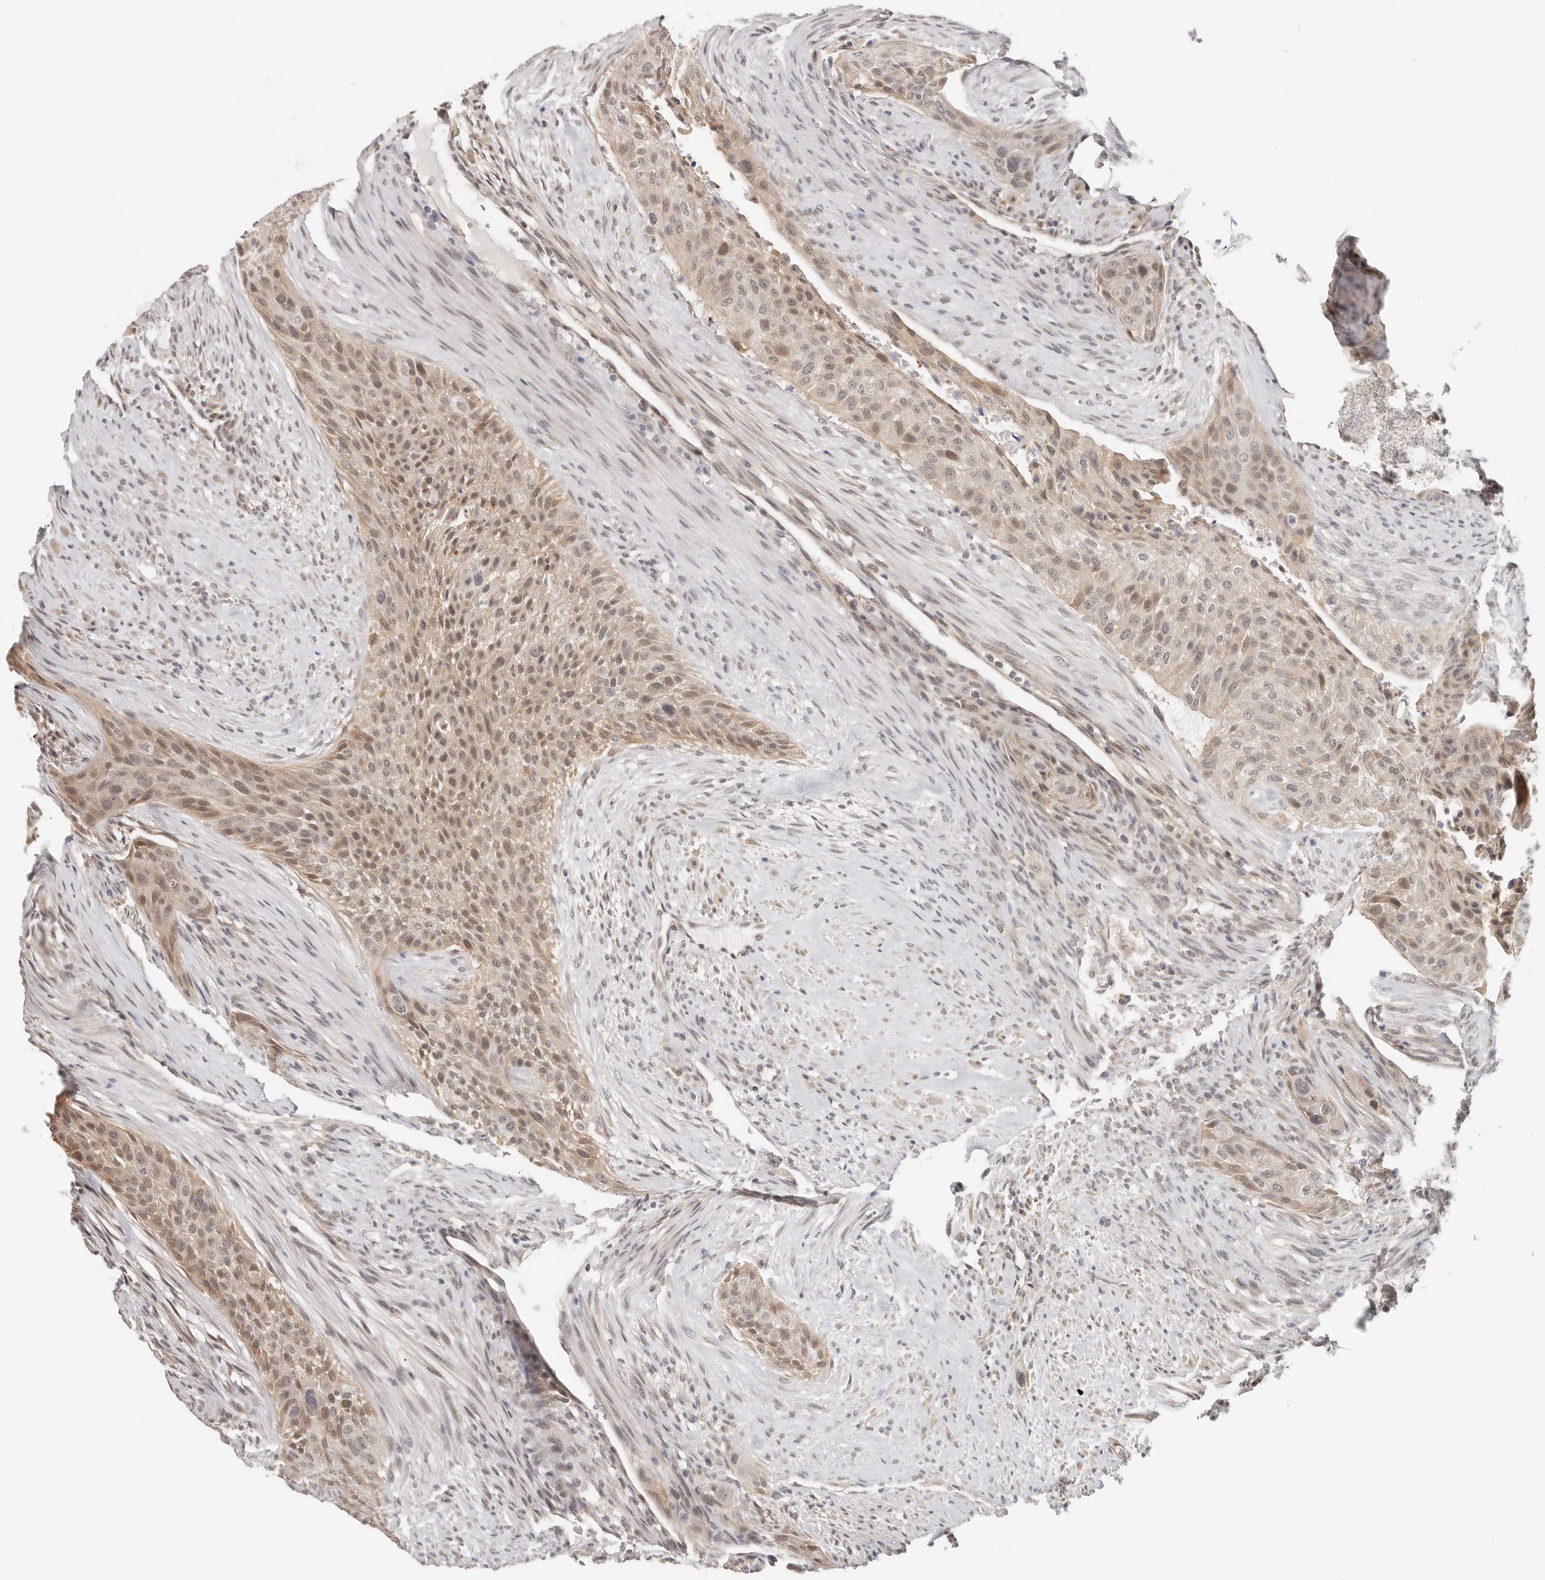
{"staining": {"intensity": "moderate", "quantity": ">75%", "location": "cytoplasmic/membranous,nuclear"}, "tissue": "urothelial cancer", "cell_type": "Tumor cells", "image_type": "cancer", "snomed": [{"axis": "morphology", "description": "Urothelial carcinoma, High grade"}, {"axis": "topography", "description": "Urinary bladder"}], "caption": "This micrograph shows IHC staining of human high-grade urothelial carcinoma, with medium moderate cytoplasmic/membranous and nuclear staining in approximately >75% of tumor cells.", "gene": "LARP7", "patient": {"sex": "male", "age": 35}}